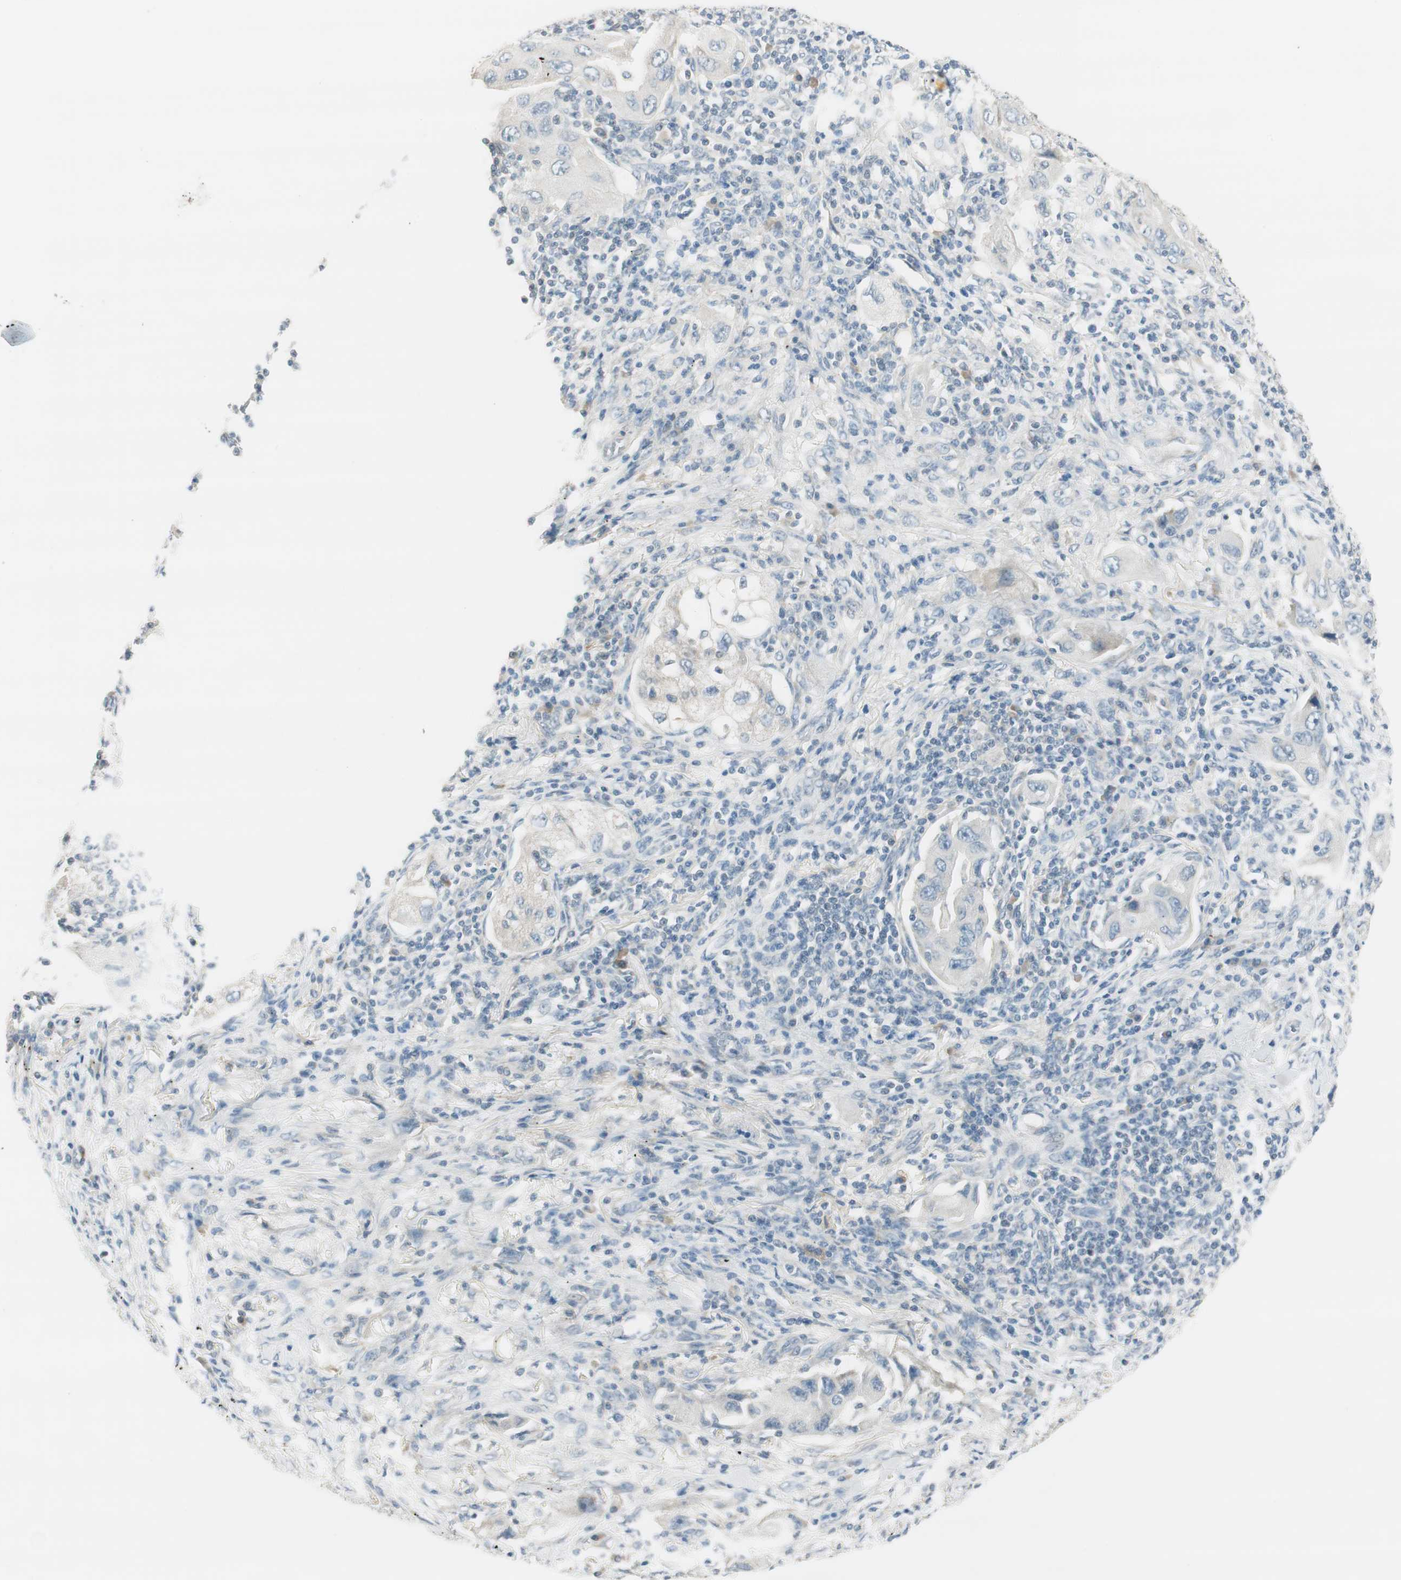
{"staining": {"intensity": "negative", "quantity": "none", "location": "none"}, "tissue": "lung cancer", "cell_type": "Tumor cells", "image_type": "cancer", "snomed": [{"axis": "morphology", "description": "Adenocarcinoma, NOS"}, {"axis": "topography", "description": "Lung"}], "caption": "Immunohistochemical staining of human lung adenocarcinoma reveals no significant expression in tumor cells.", "gene": "TACR3", "patient": {"sex": "female", "age": 65}}